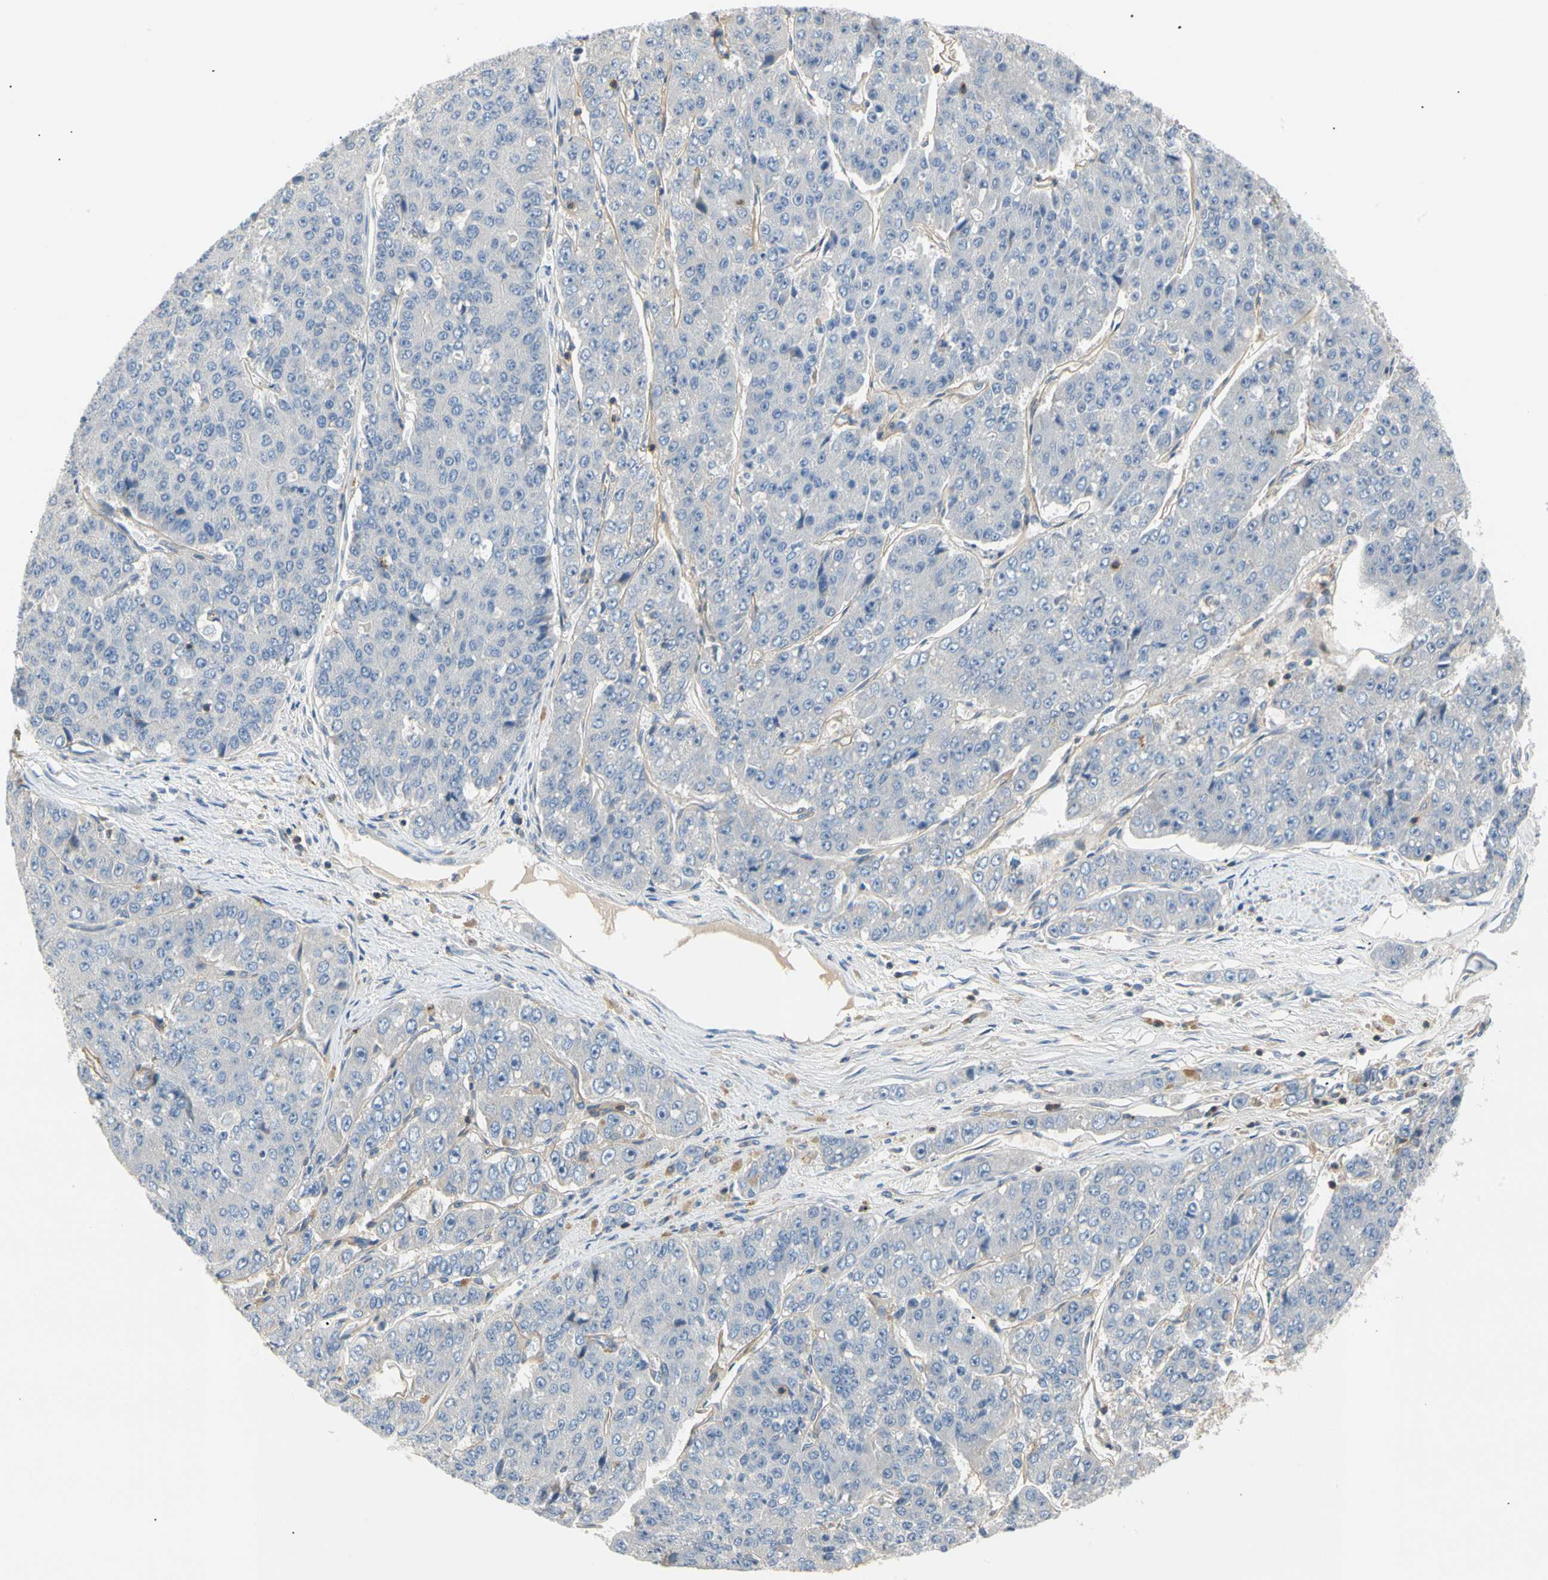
{"staining": {"intensity": "negative", "quantity": "none", "location": "none"}, "tissue": "pancreatic cancer", "cell_type": "Tumor cells", "image_type": "cancer", "snomed": [{"axis": "morphology", "description": "Adenocarcinoma, NOS"}, {"axis": "topography", "description": "Pancreas"}], "caption": "There is no significant positivity in tumor cells of pancreatic cancer.", "gene": "TNFRSF18", "patient": {"sex": "male", "age": 50}}